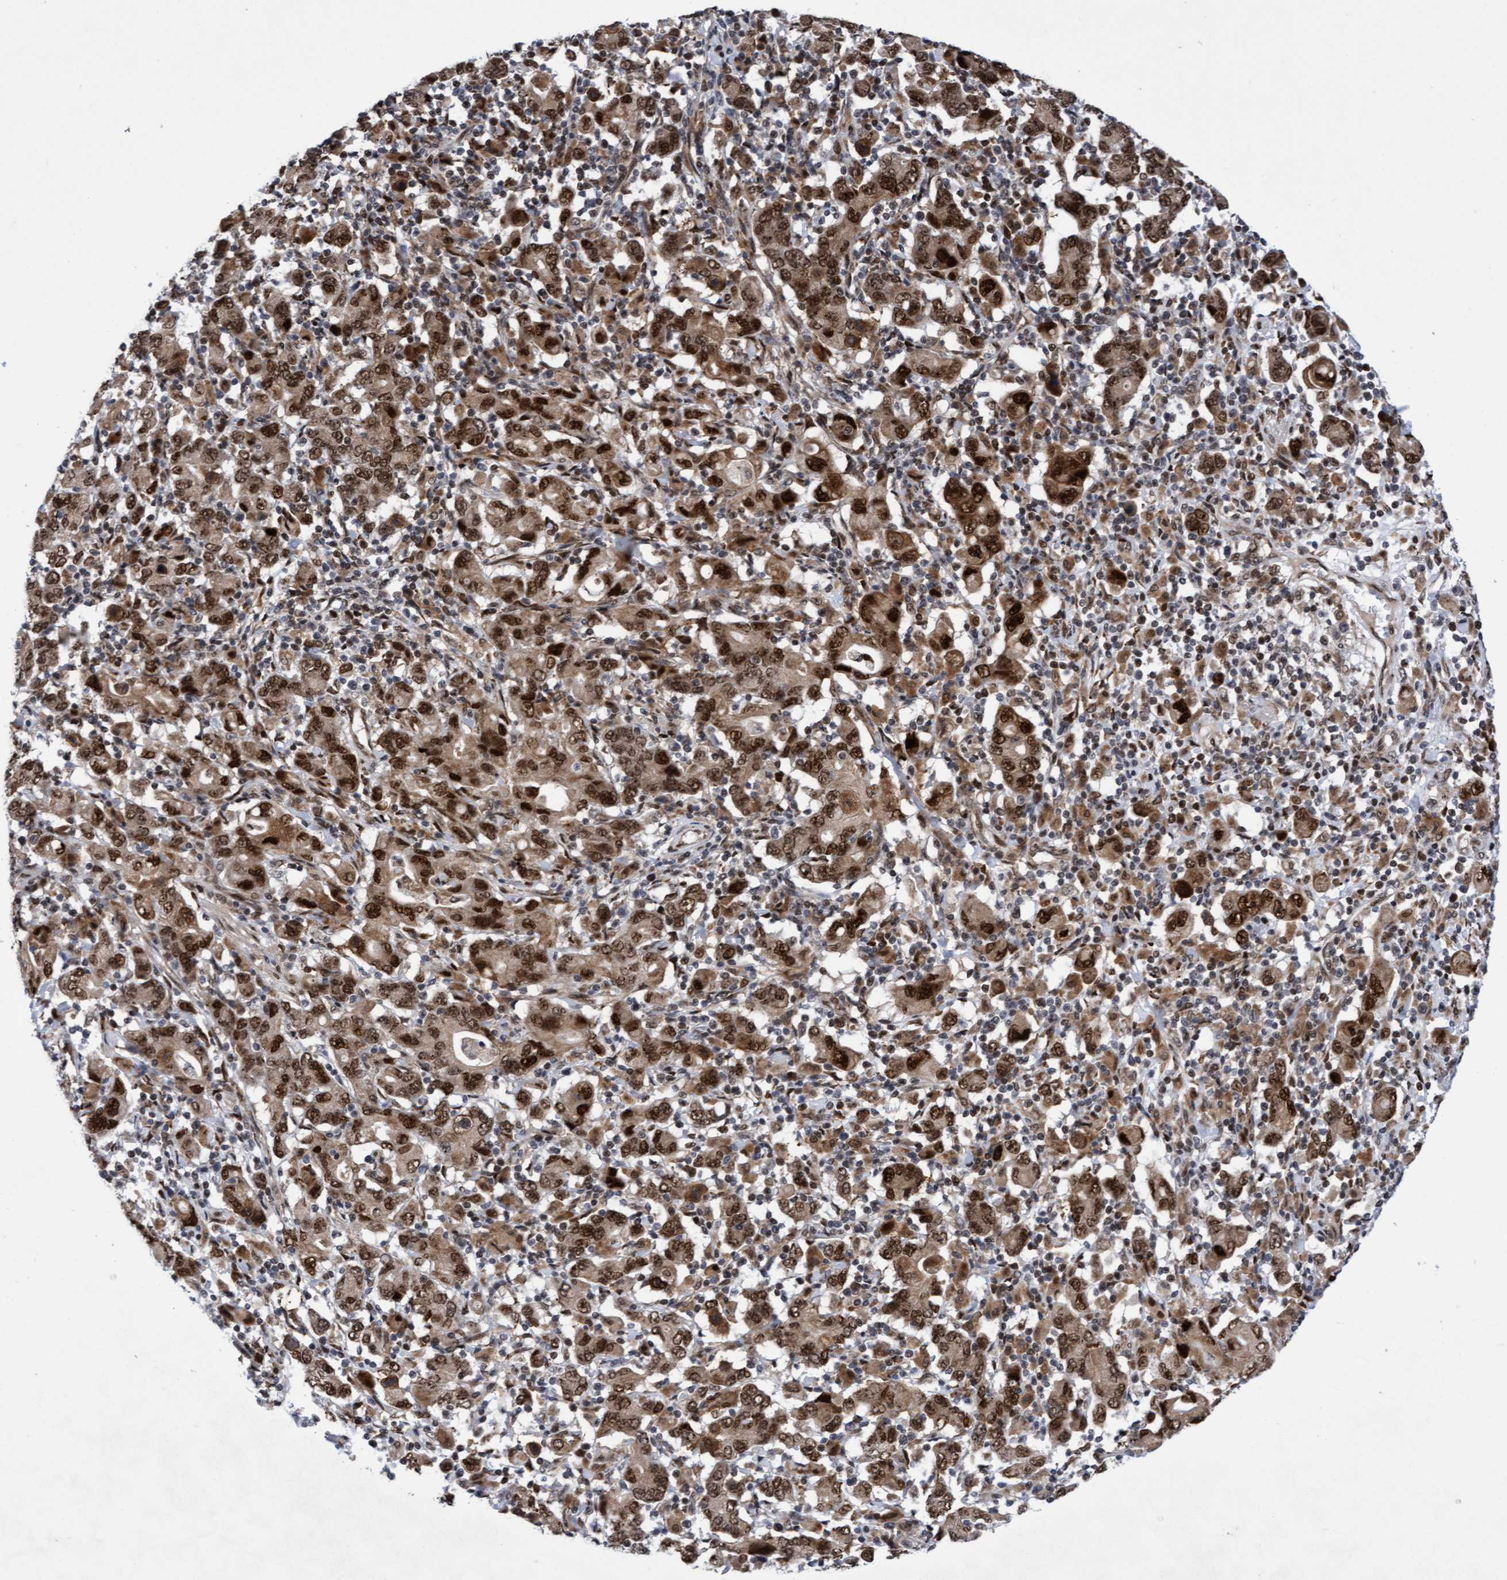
{"staining": {"intensity": "strong", "quantity": ">75%", "location": "cytoplasmic/membranous,nuclear"}, "tissue": "stomach cancer", "cell_type": "Tumor cells", "image_type": "cancer", "snomed": [{"axis": "morphology", "description": "Adenocarcinoma, NOS"}, {"axis": "topography", "description": "Stomach, upper"}], "caption": "Protein staining of adenocarcinoma (stomach) tissue shows strong cytoplasmic/membranous and nuclear positivity in about >75% of tumor cells.", "gene": "TANC2", "patient": {"sex": "male", "age": 69}}